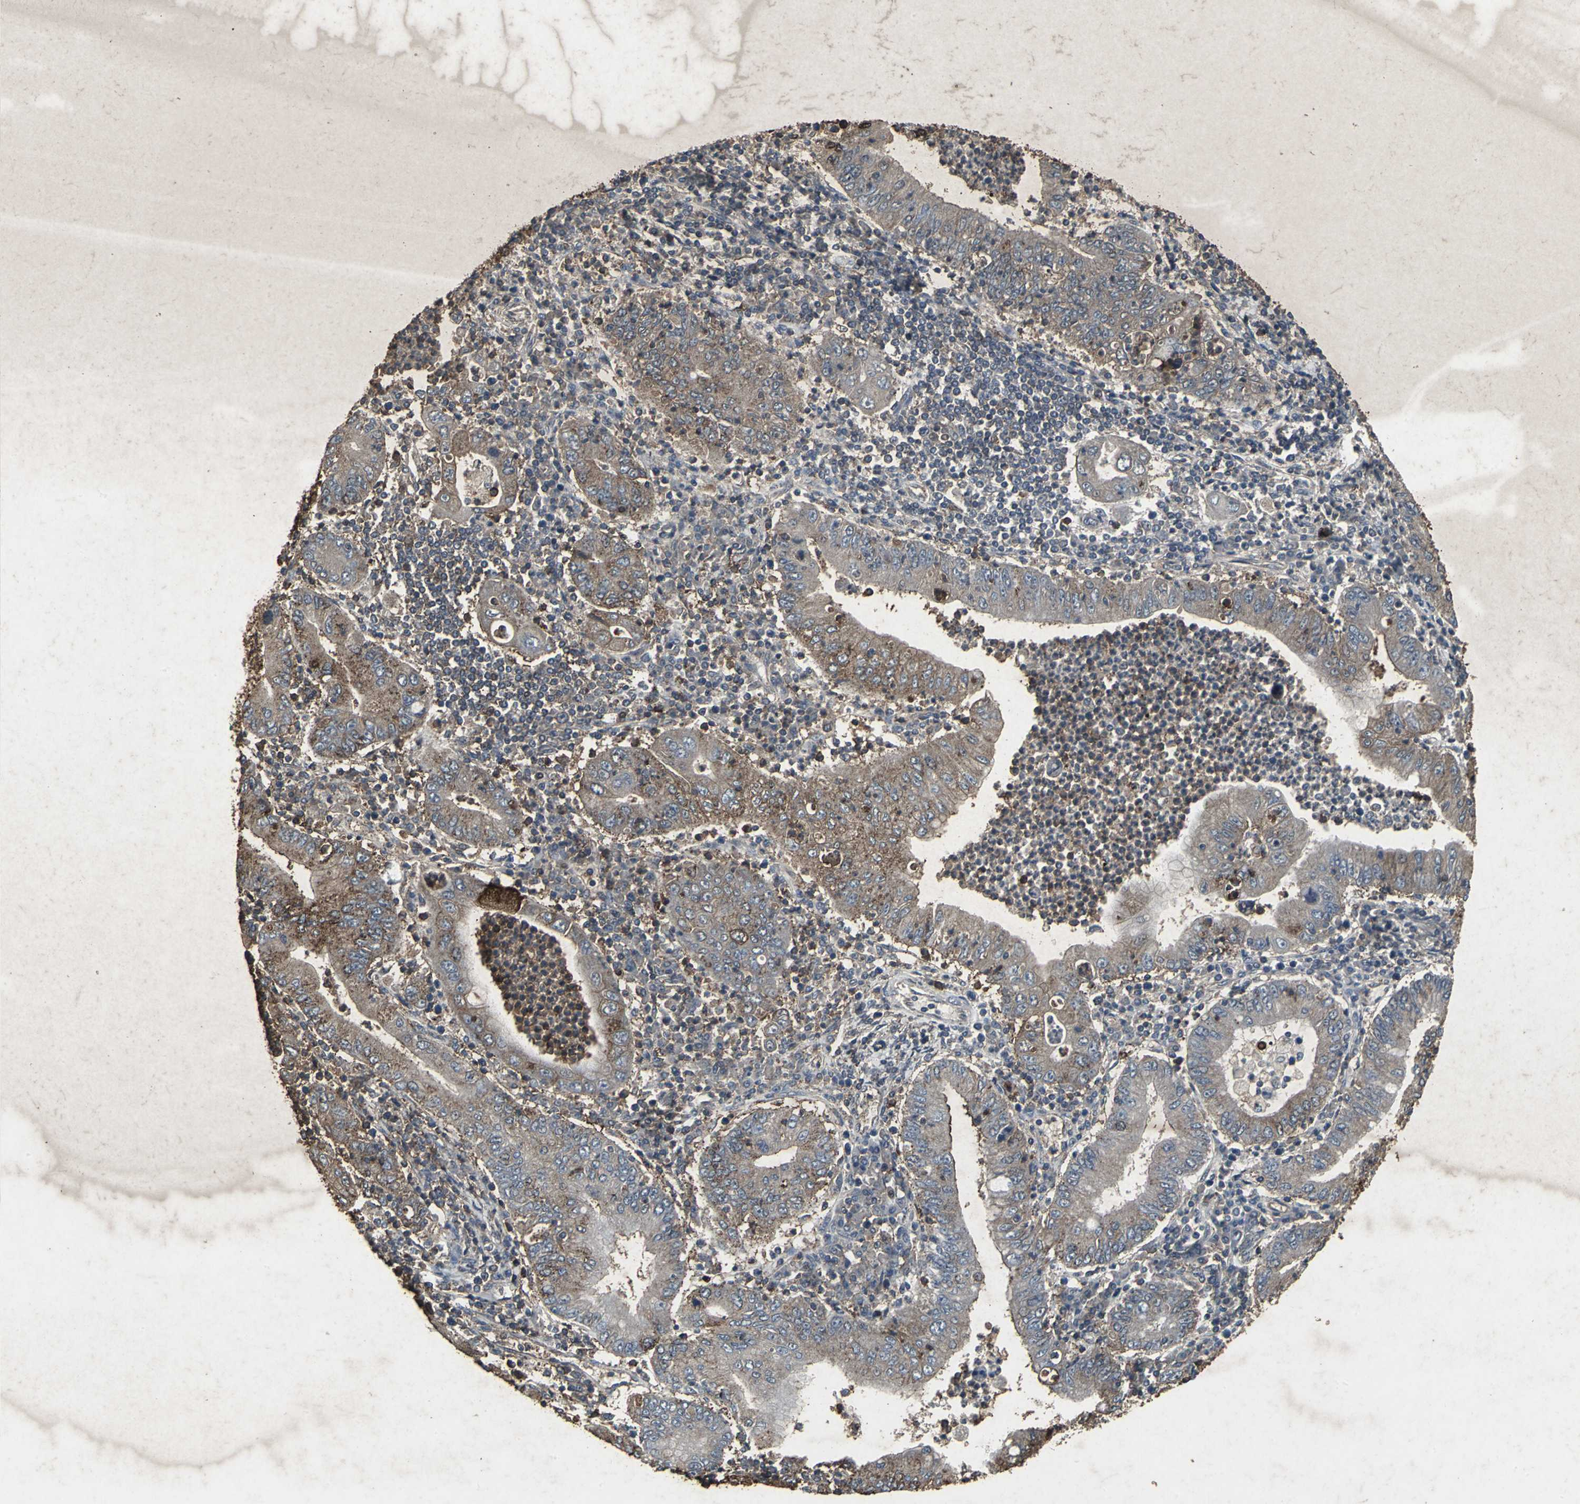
{"staining": {"intensity": "moderate", "quantity": ">75%", "location": "cytoplasmic/membranous"}, "tissue": "stomach cancer", "cell_type": "Tumor cells", "image_type": "cancer", "snomed": [{"axis": "morphology", "description": "Normal tissue, NOS"}, {"axis": "morphology", "description": "Adenocarcinoma, NOS"}, {"axis": "topography", "description": "Esophagus"}, {"axis": "topography", "description": "Stomach, upper"}, {"axis": "topography", "description": "Peripheral nerve tissue"}], "caption": "This histopathology image demonstrates adenocarcinoma (stomach) stained with IHC to label a protein in brown. The cytoplasmic/membranous of tumor cells show moderate positivity for the protein. Nuclei are counter-stained blue.", "gene": "CCR9", "patient": {"sex": "male", "age": 62}}